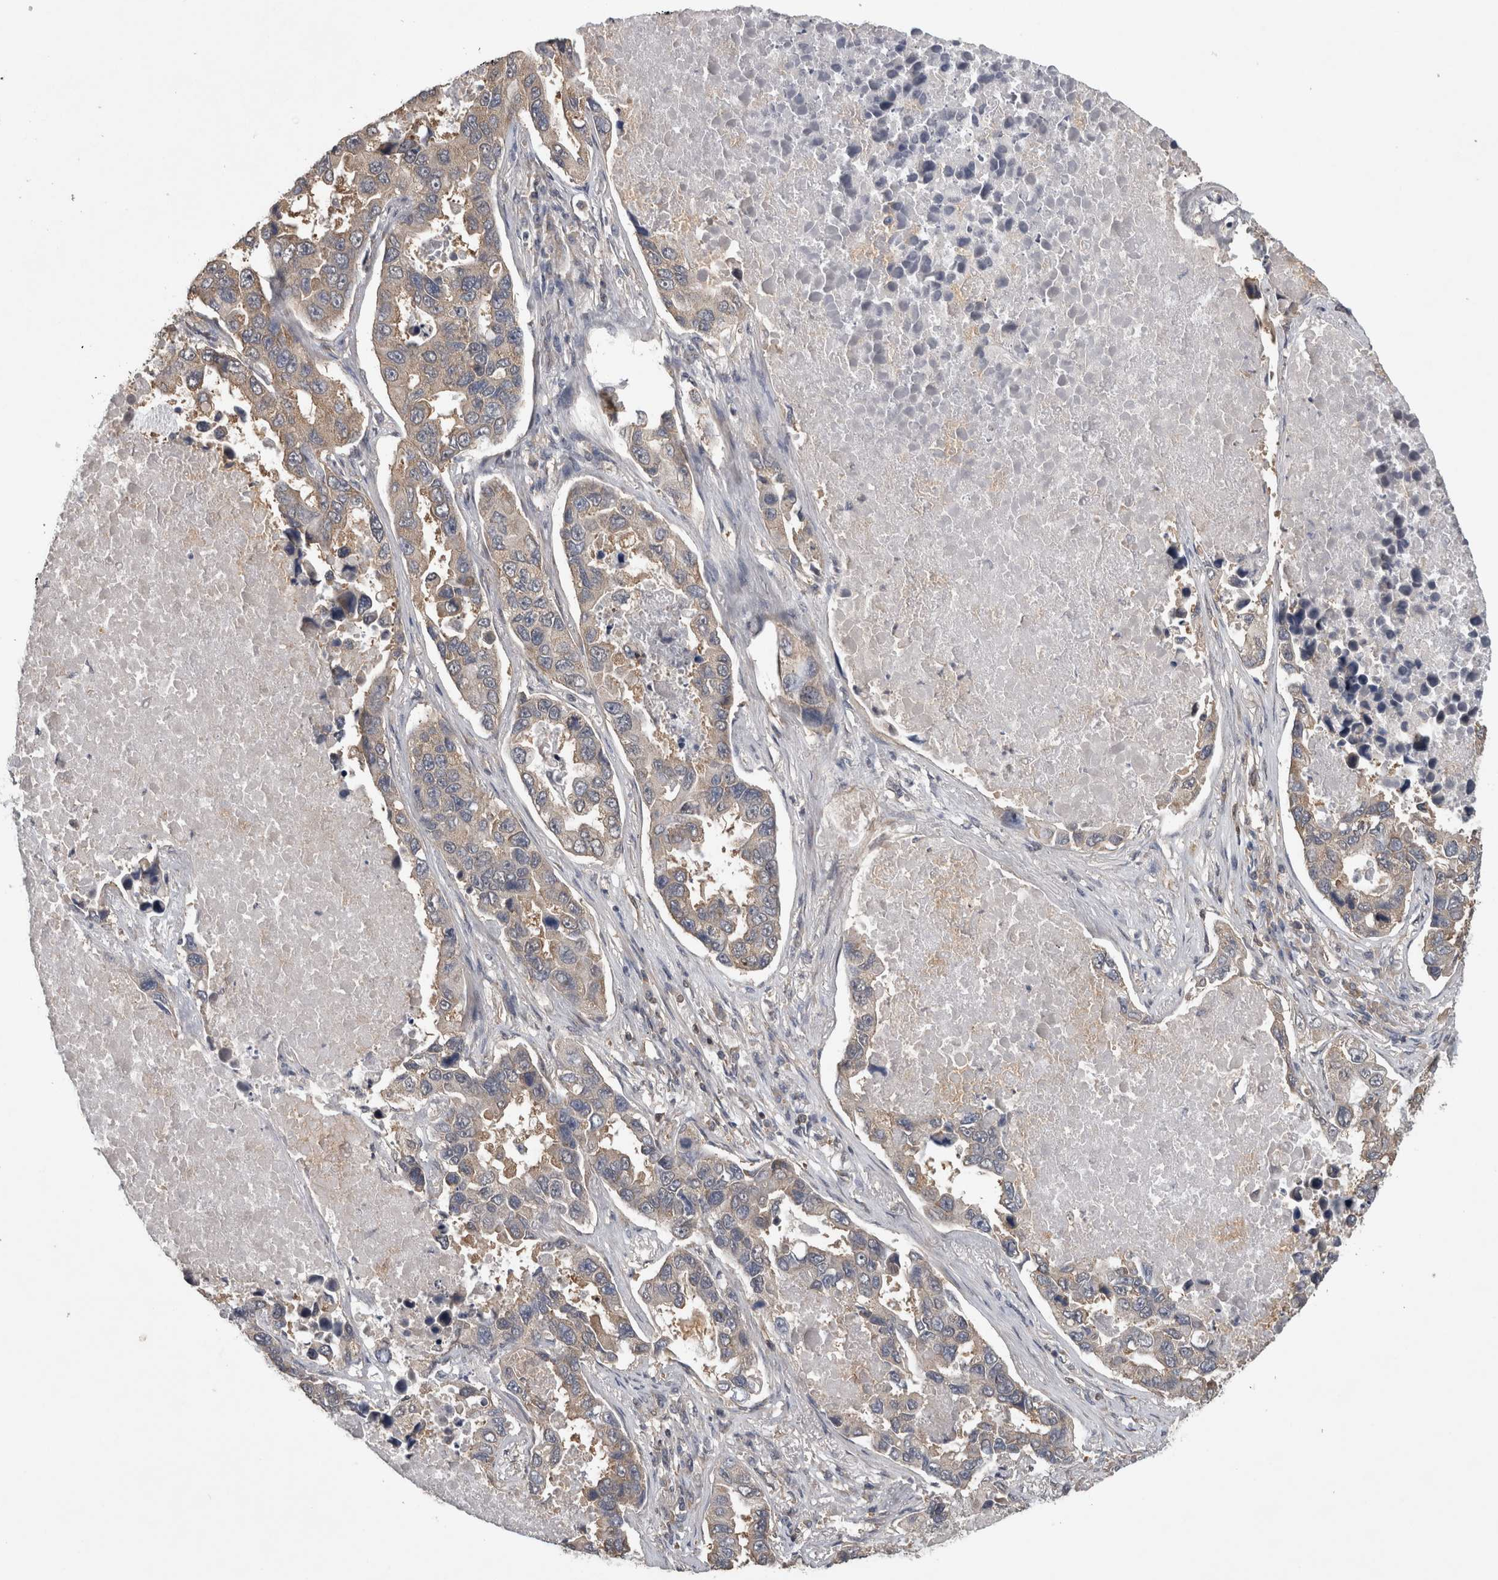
{"staining": {"intensity": "weak", "quantity": "<25%", "location": "cytoplasmic/membranous"}, "tissue": "lung cancer", "cell_type": "Tumor cells", "image_type": "cancer", "snomed": [{"axis": "morphology", "description": "Adenocarcinoma, NOS"}, {"axis": "topography", "description": "Lung"}], "caption": "The micrograph shows no staining of tumor cells in lung cancer (adenocarcinoma).", "gene": "ATXN2", "patient": {"sex": "male", "age": 64}}